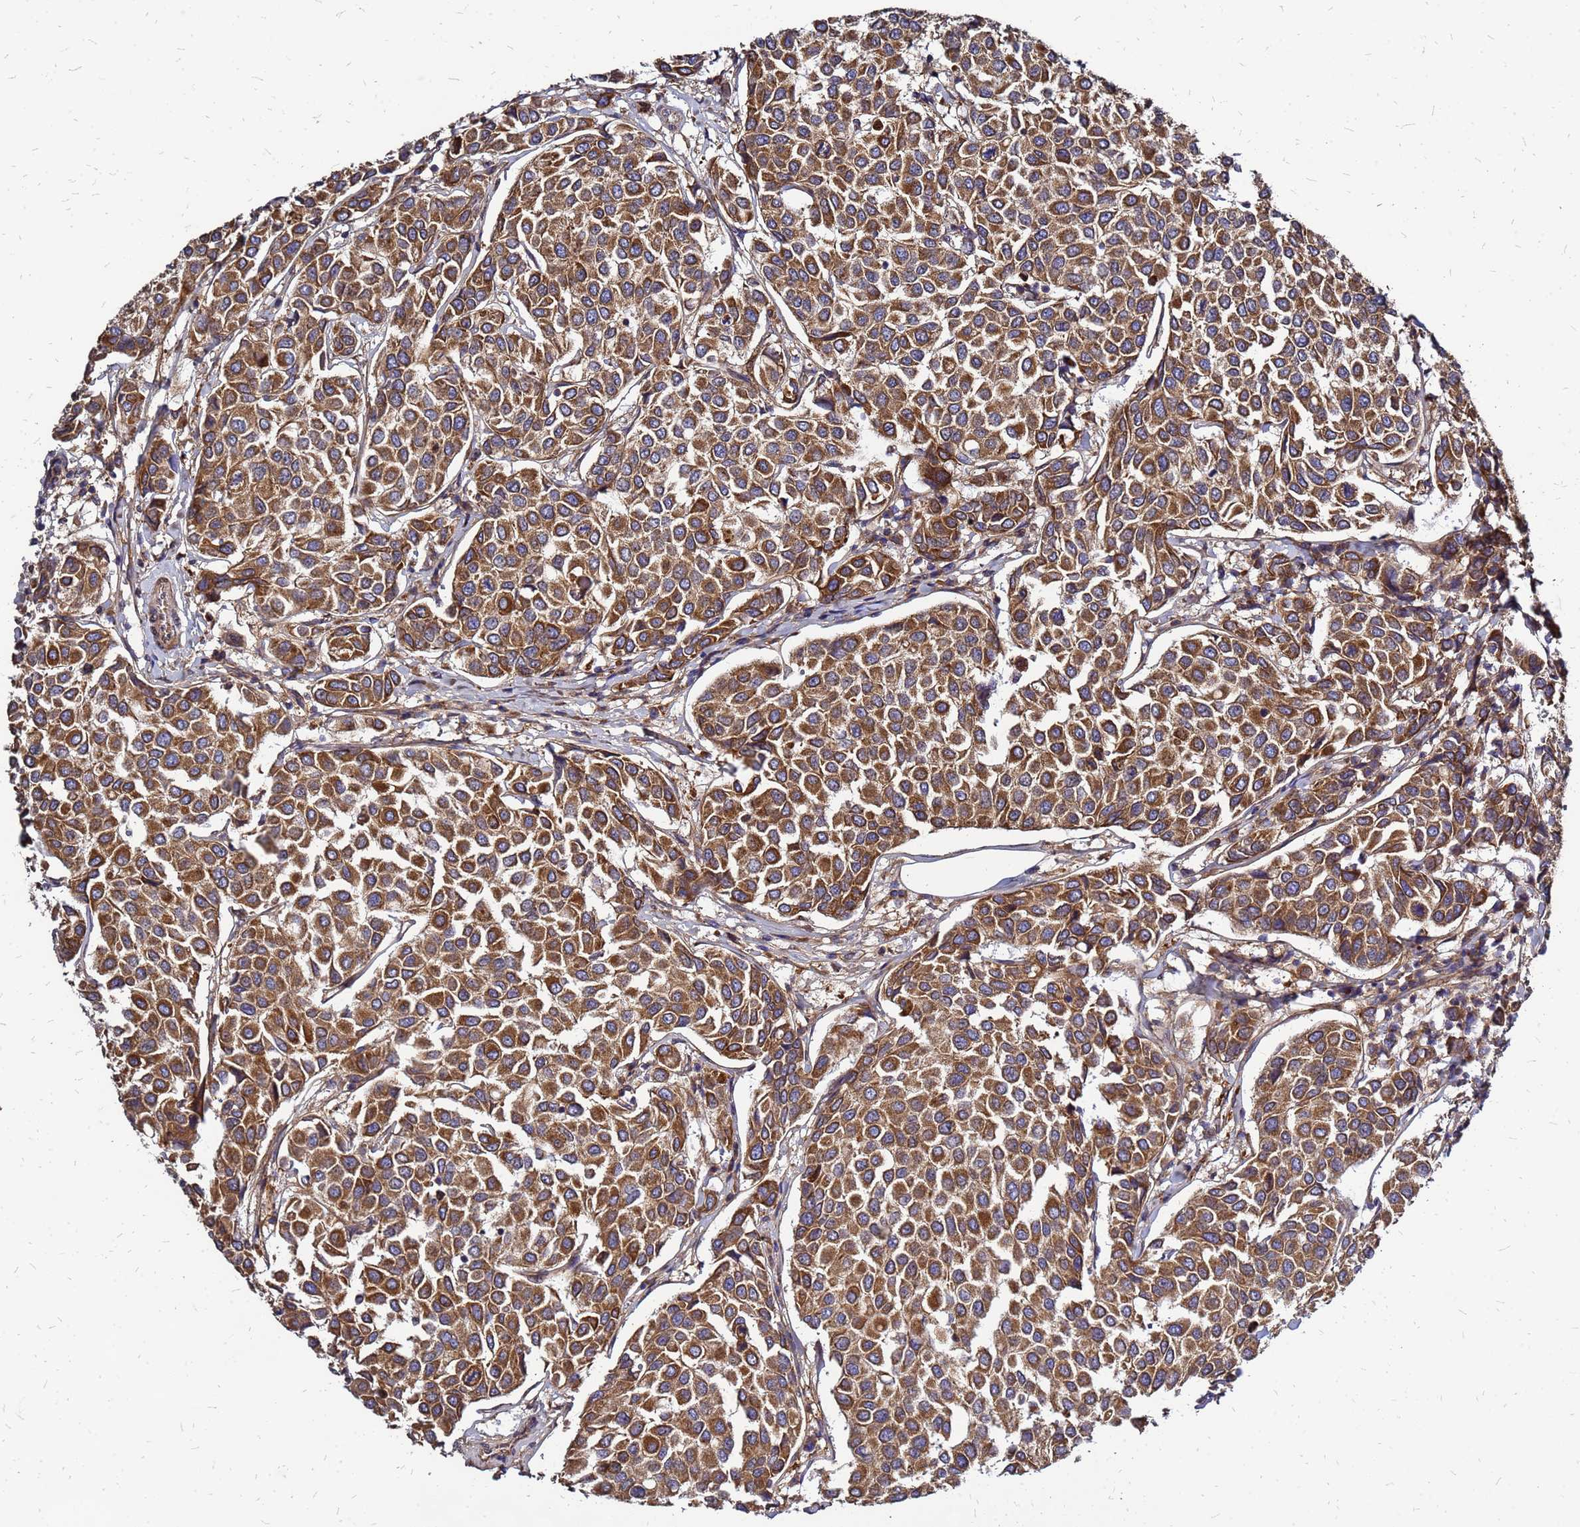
{"staining": {"intensity": "moderate", "quantity": ">75%", "location": "cytoplasmic/membranous"}, "tissue": "breast cancer", "cell_type": "Tumor cells", "image_type": "cancer", "snomed": [{"axis": "morphology", "description": "Duct carcinoma"}, {"axis": "topography", "description": "Breast"}], "caption": "This is a micrograph of immunohistochemistry staining of breast cancer, which shows moderate expression in the cytoplasmic/membranous of tumor cells.", "gene": "CYBC1", "patient": {"sex": "female", "age": 55}}